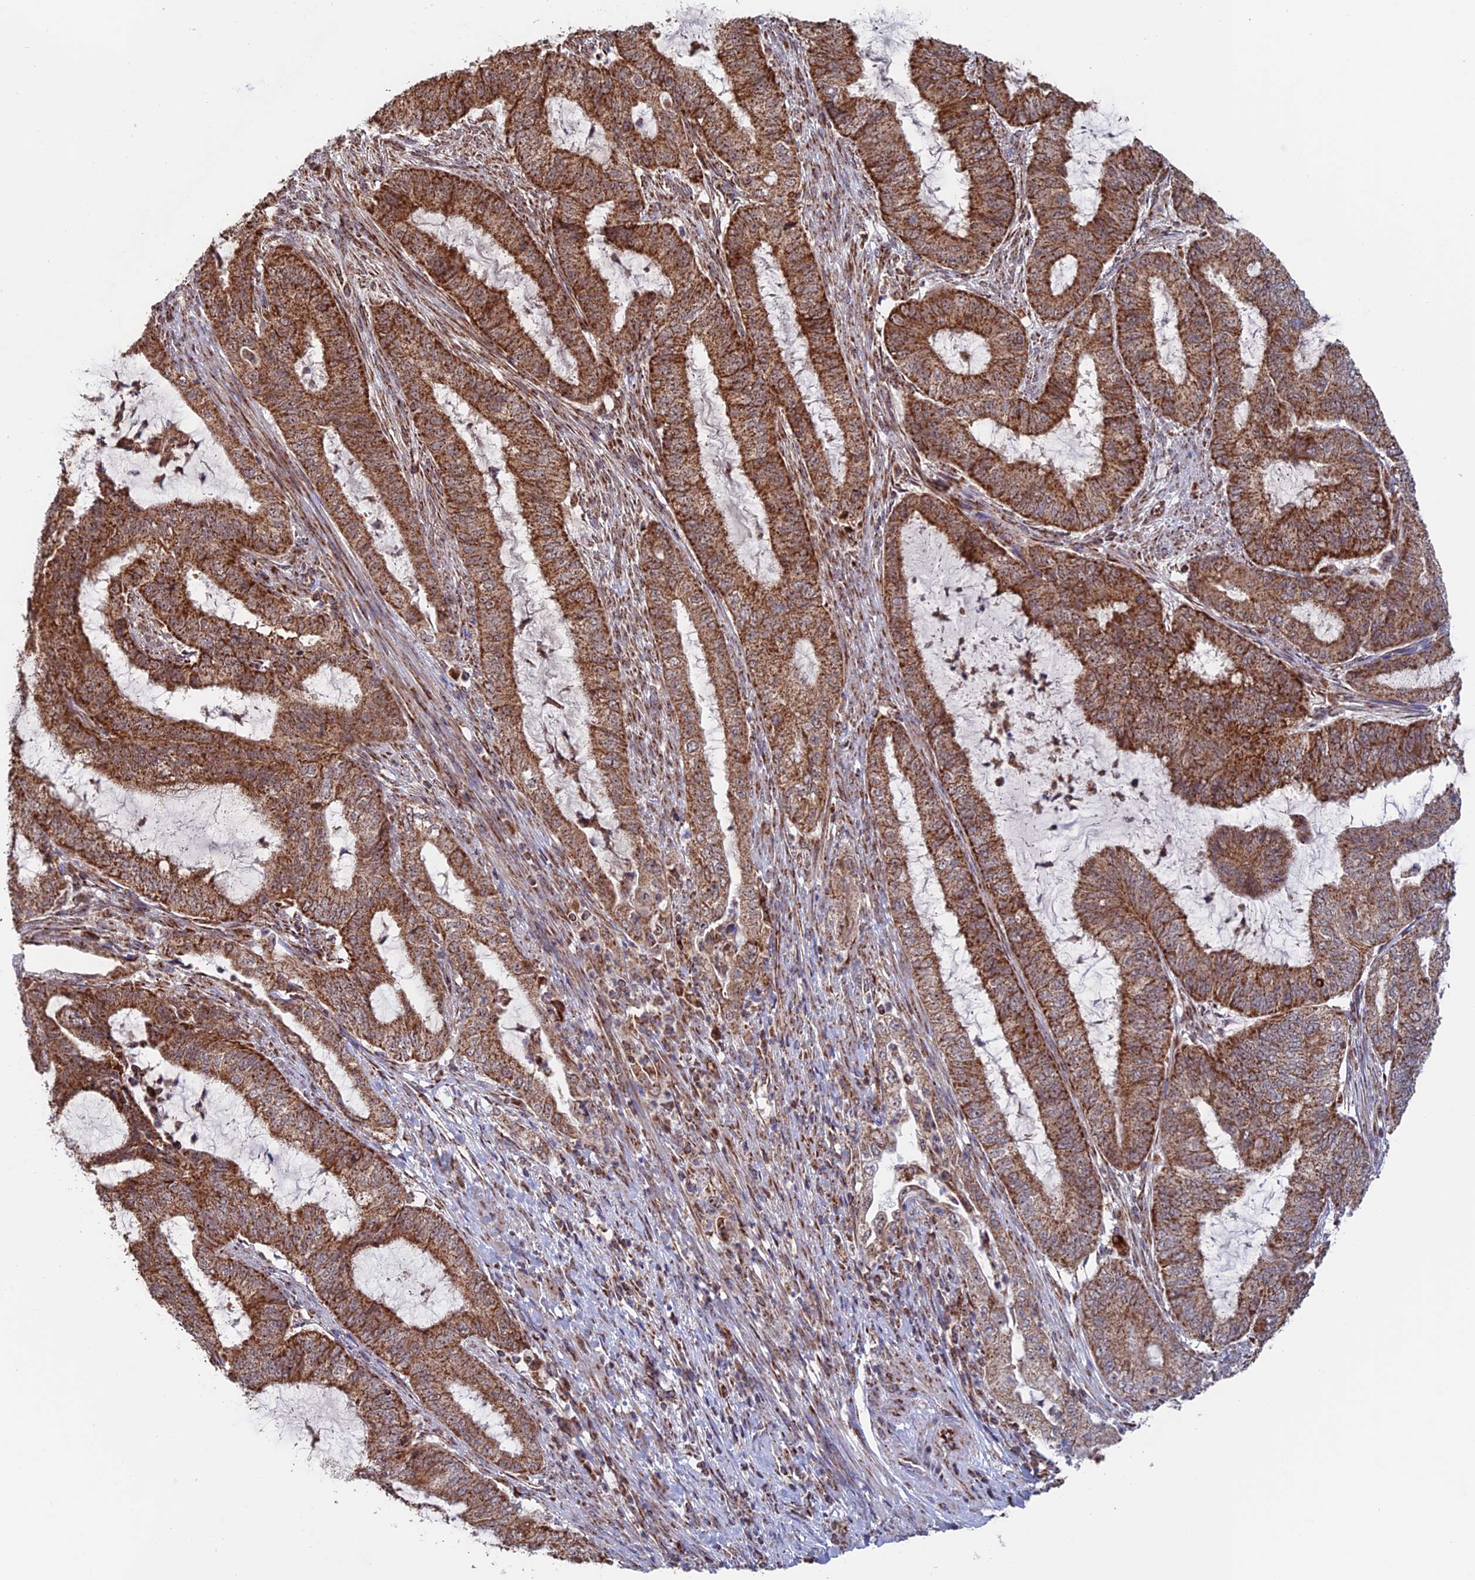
{"staining": {"intensity": "strong", "quantity": ">75%", "location": "cytoplasmic/membranous"}, "tissue": "endometrial cancer", "cell_type": "Tumor cells", "image_type": "cancer", "snomed": [{"axis": "morphology", "description": "Adenocarcinoma, NOS"}, {"axis": "topography", "description": "Endometrium"}], "caption": "A high amount of strong cytoplasmic/membranous positivity is seen in approximately >75% of tumor cells in endometrial cancer tissue. Using DAB (brown) and hematoxylin (blue) stains, captured at high magnification using brightfield microscopy.", "gene": "DTYMK", "patient": {"sex": "female", "age": 51}}